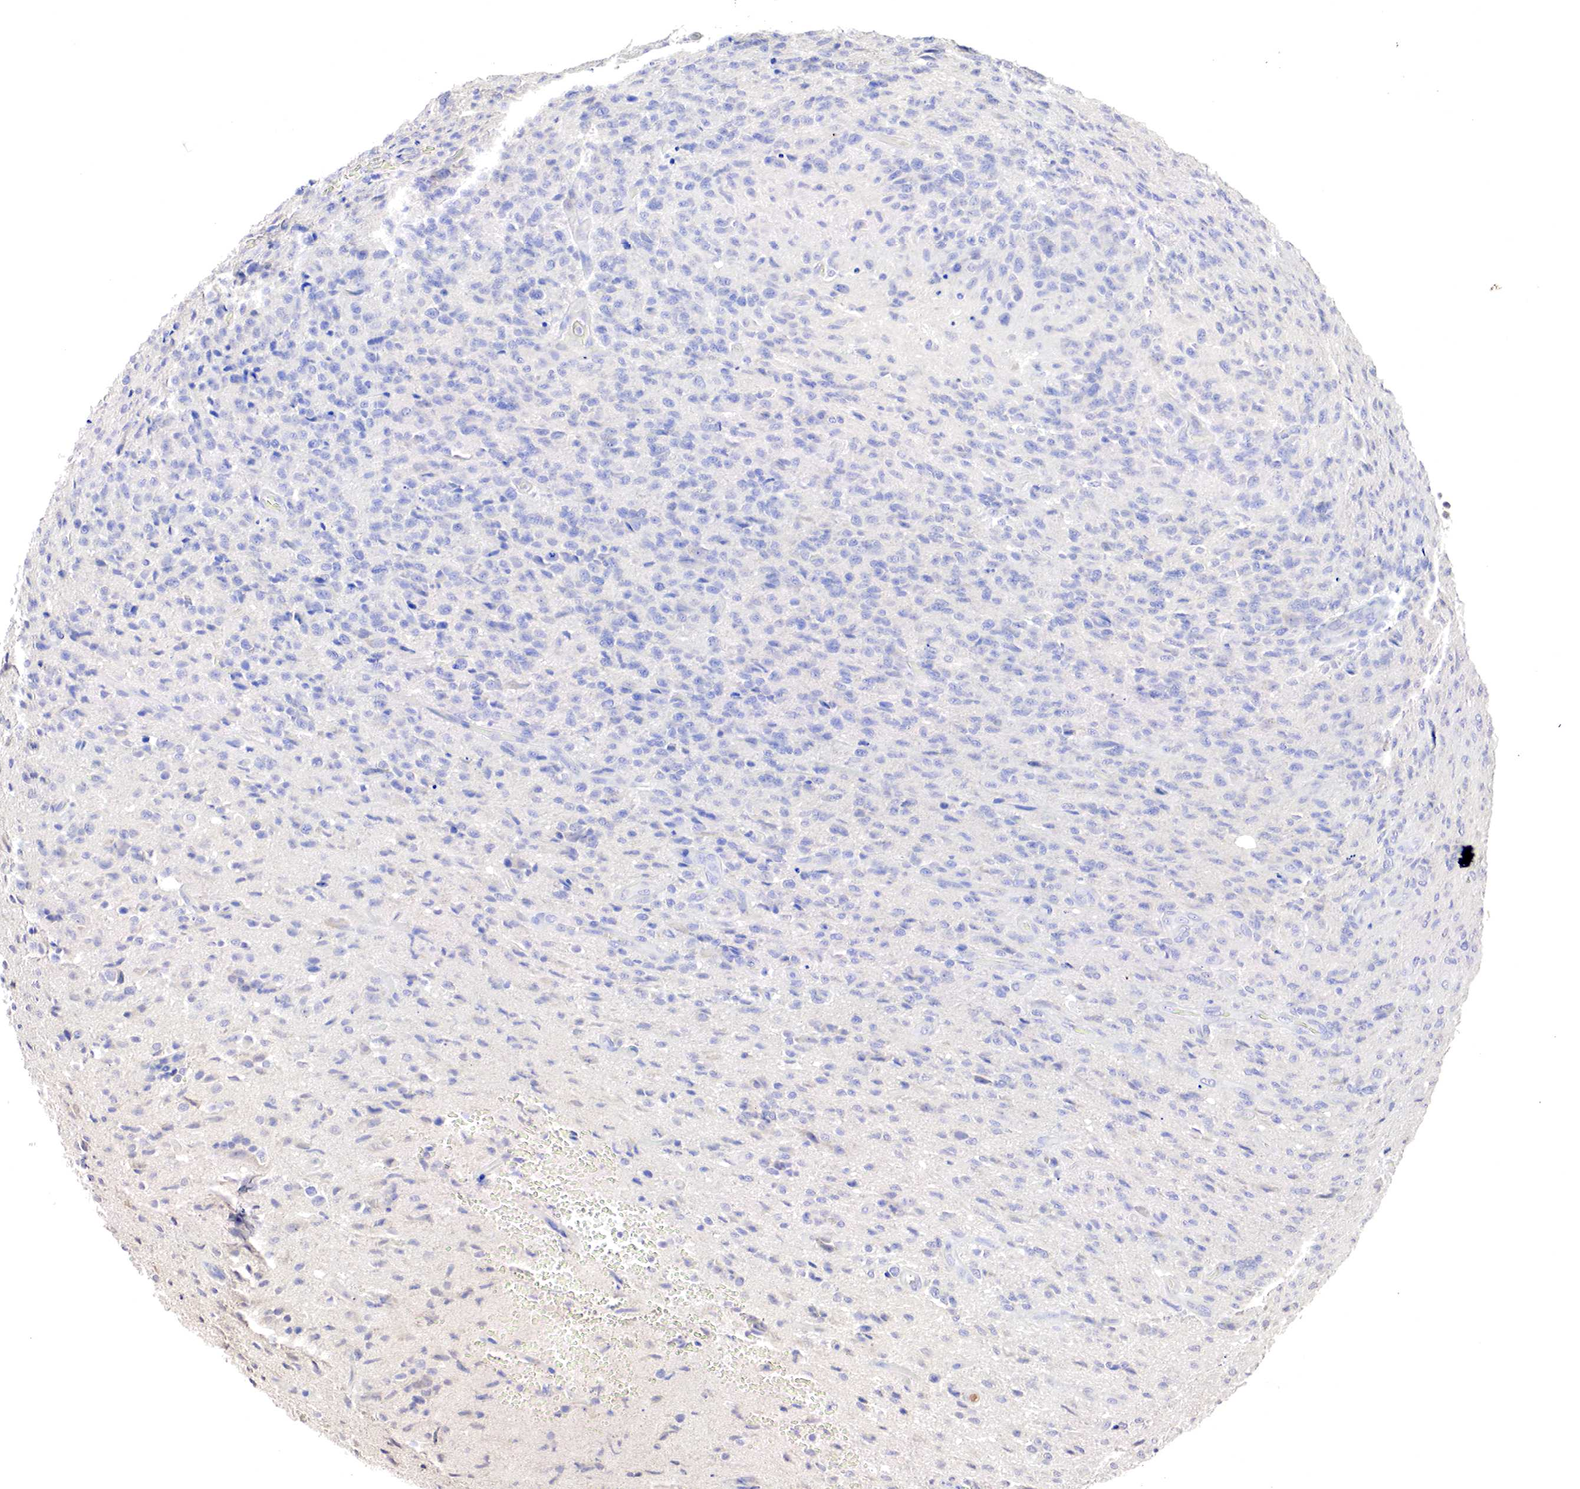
{"staining": {"intensity": "negative", "quantity": "none", "location": "none"}, "tissue": "glioma", "cell_type": "Tumor cells", "image_type": "cancer", "snomed": [{"axis": "morphology", "description": "Glioma, malignant, High grade"}, {"axis": "topography", "description": "Brain"}], "caption": "Tumor cells show no significant protein staining in malignant glioma (high-grade). (Brightfield microscopy of DAB (3,3'-diaminobenzidine) immunohistochemistry at high magnification).", "gene": "GATA1", "patient": {"sex": "male", "age": 36}}